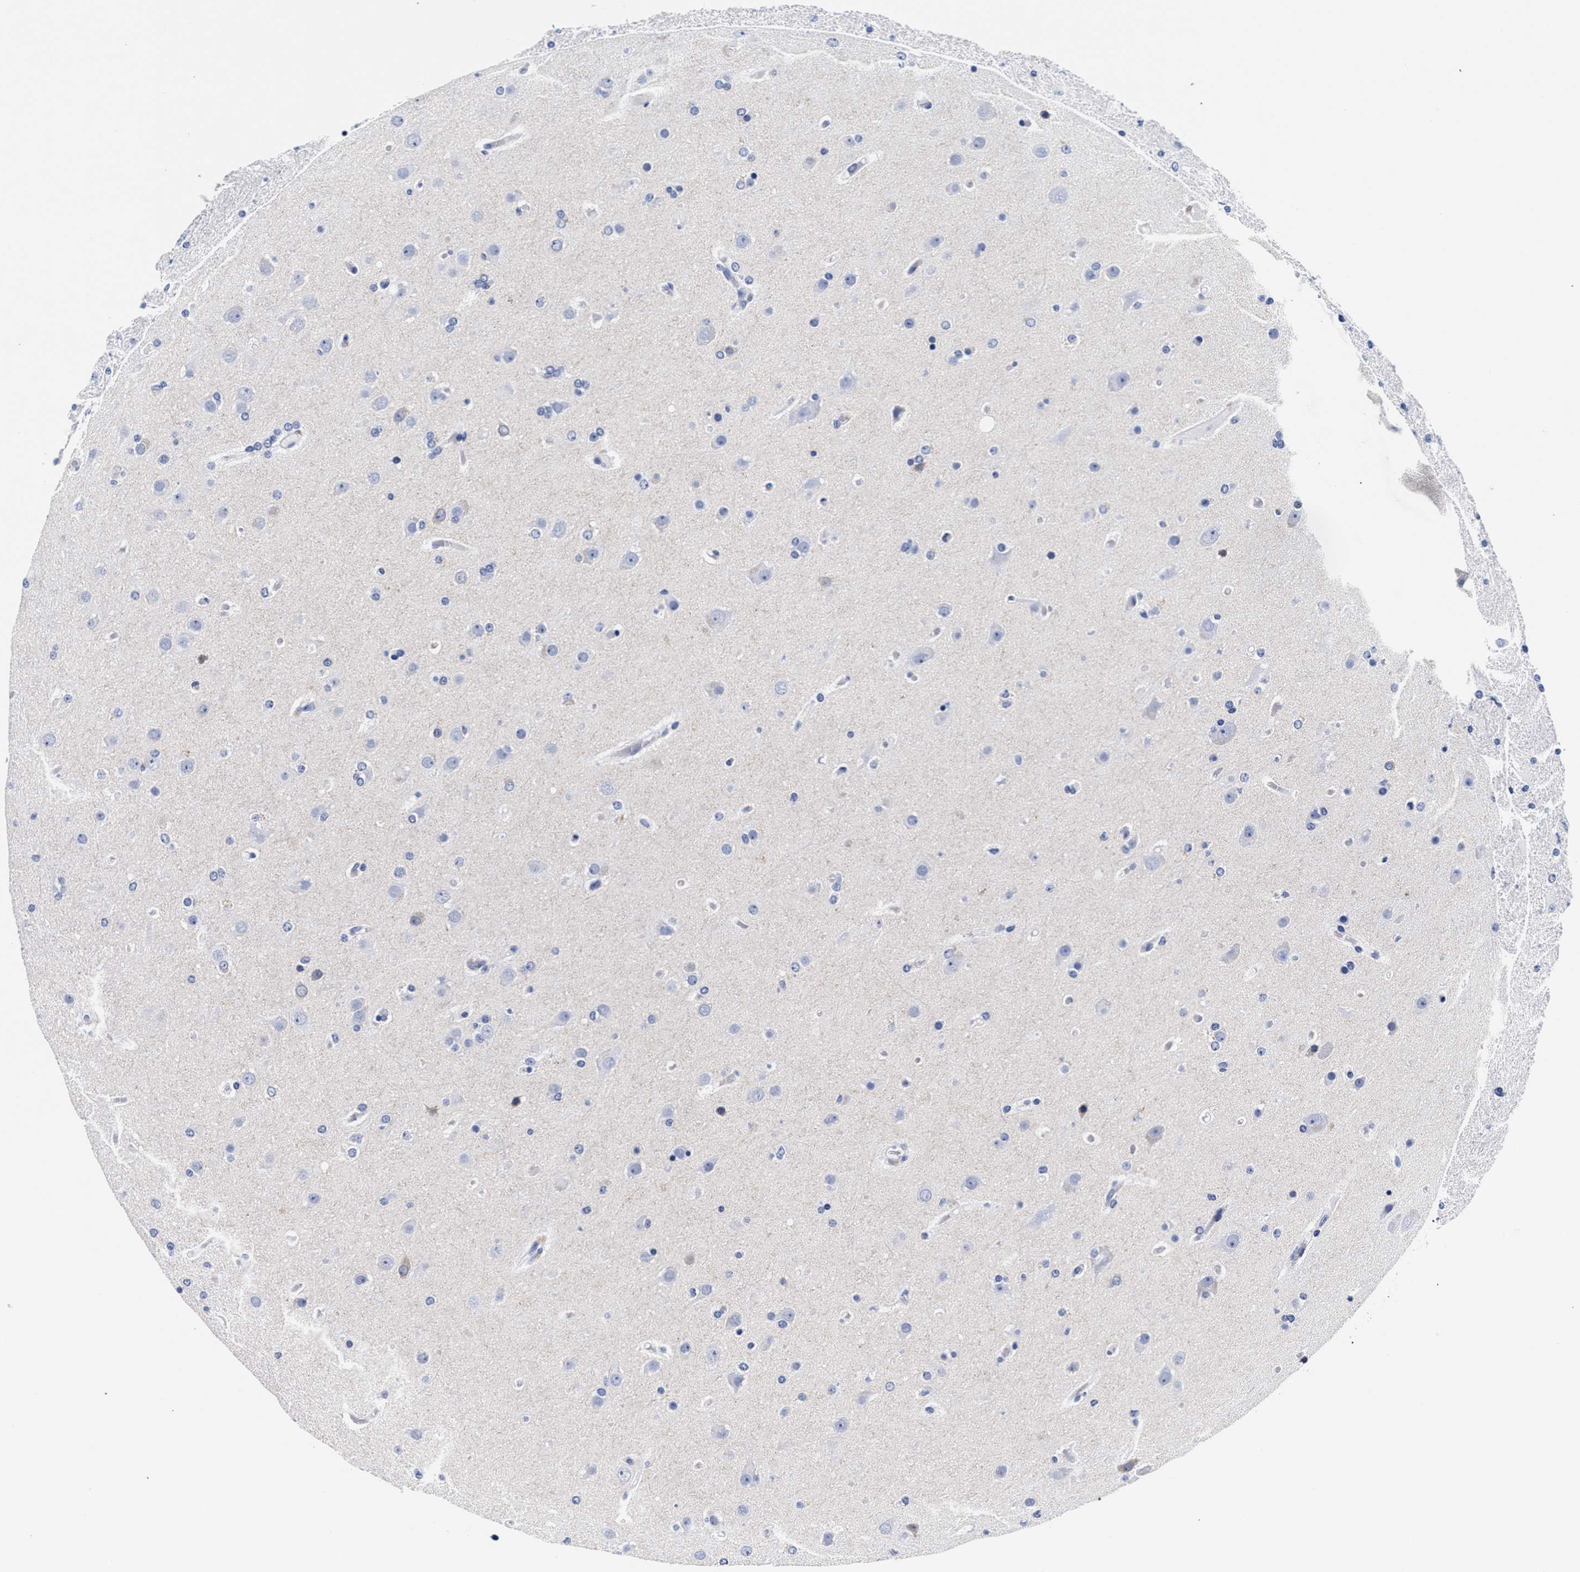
{"staining": {"intensity": "negative", "quantity": "none", "location": "none"}, "tissue": "glioma", "cell_type": "Tumor cells", "image_type": "cancer", "snomed": [{"axis": "morphology", "description": "Glioma, malignant, High grade"}, {"axis": "topography", "description": "Cerebral cortex"}], "caption": "Protein analysis of high-grade glioma (malignant) reveals no significant expression in tumor cells. (DAB immunohistochemistry with hematoxylin counter stain).", "gene": "RAB3B", "patient": {"sex": "female", "age": 36}}